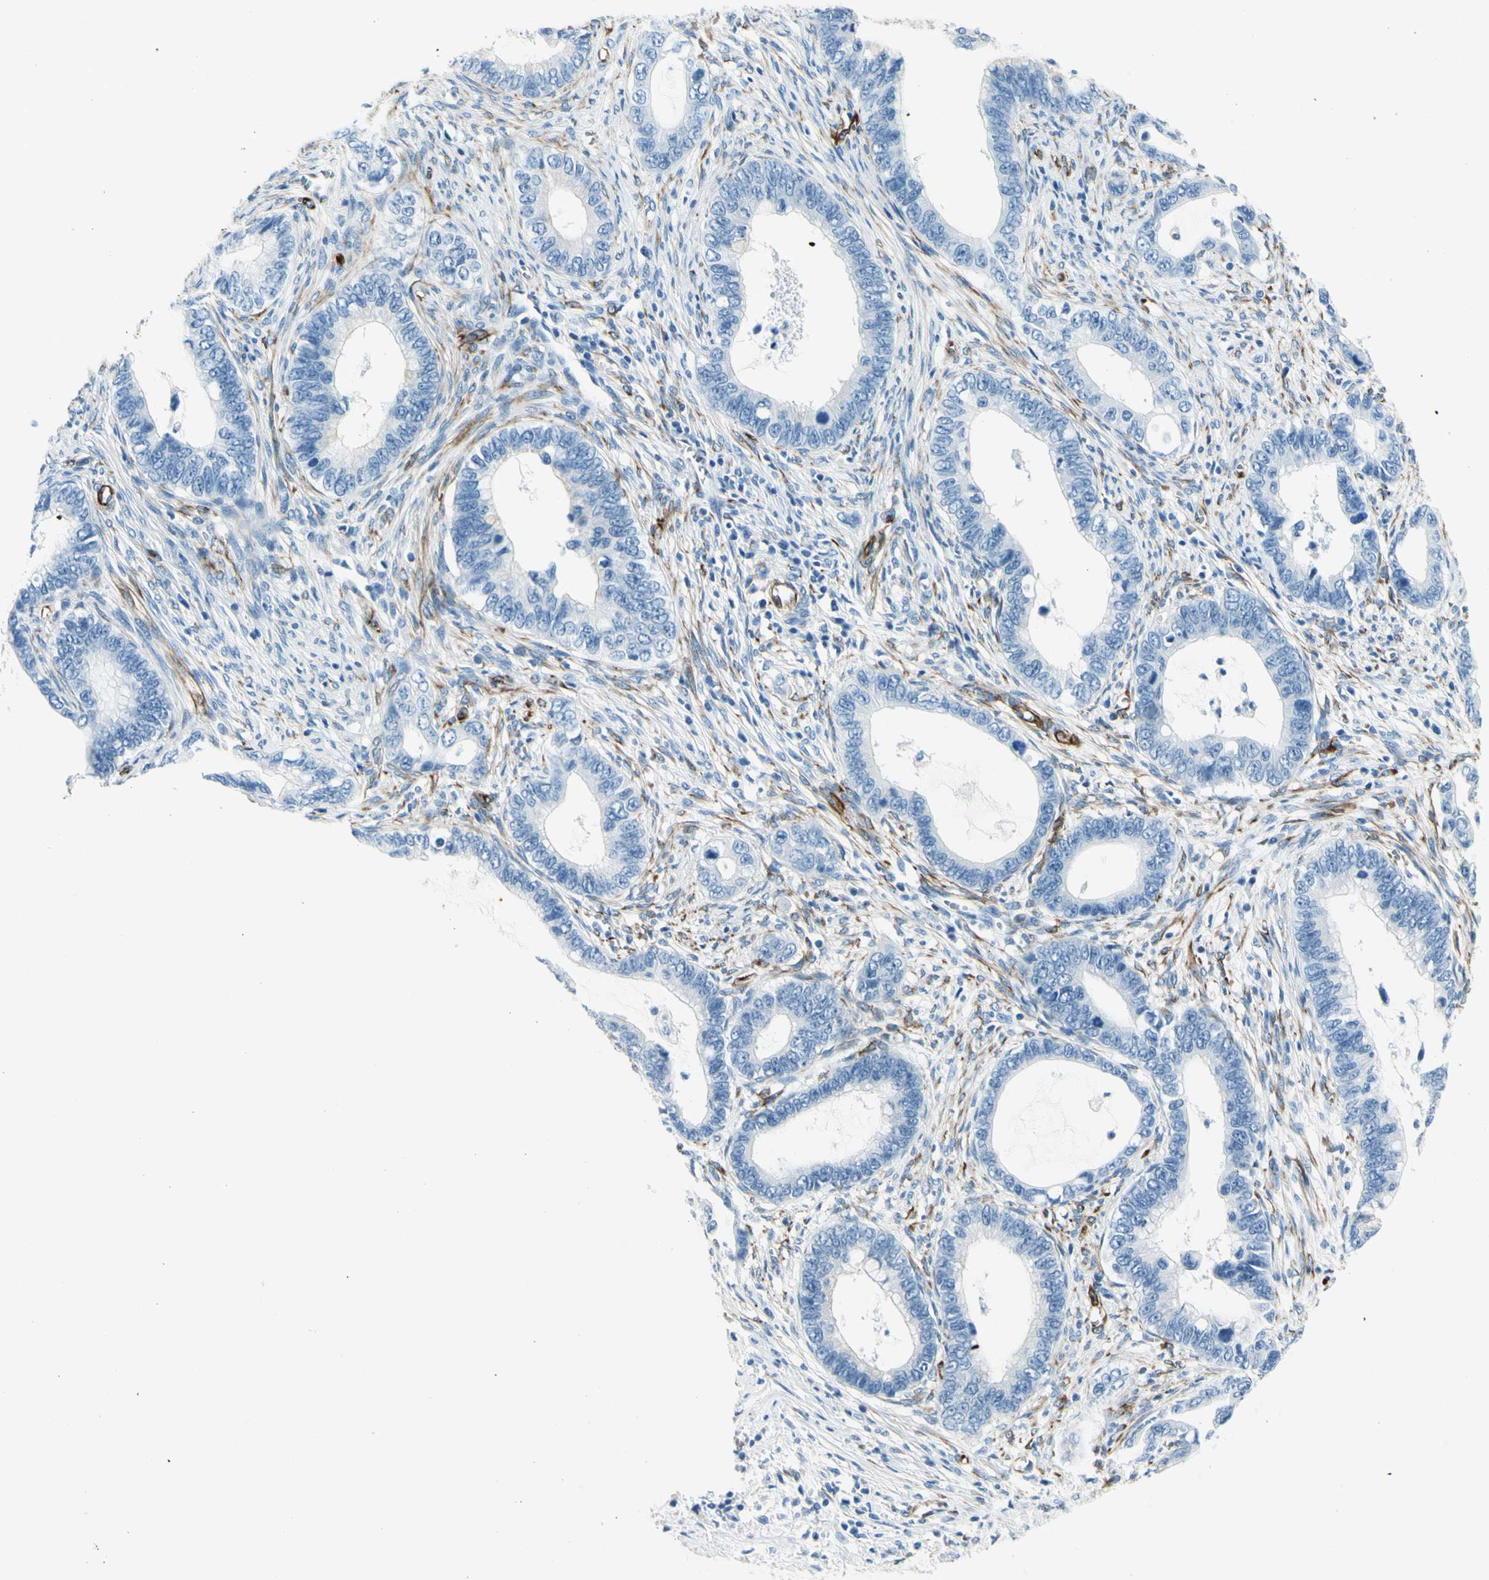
{"staining": {"intensity": "negative", "quantity": "none", "location": "none"}, "tissue": "cervical cancer", "cell_type": "Tumor cells", "image_type": "cancer", "snomed": [{"axis": "morphology", "description": "Adenocarcinoma, NOS"}, {"axis": "topography", "description": "Cervix"}], "caption": "High magnification brightfield microscopy of adenocarcinoma (cervical) stained with DAB (brown) and counterstained with hematoxylin (blue): tumor cells show no significant expression.", "gene": "PTH2R", "patient": {"sex": "female", "age": 44}}